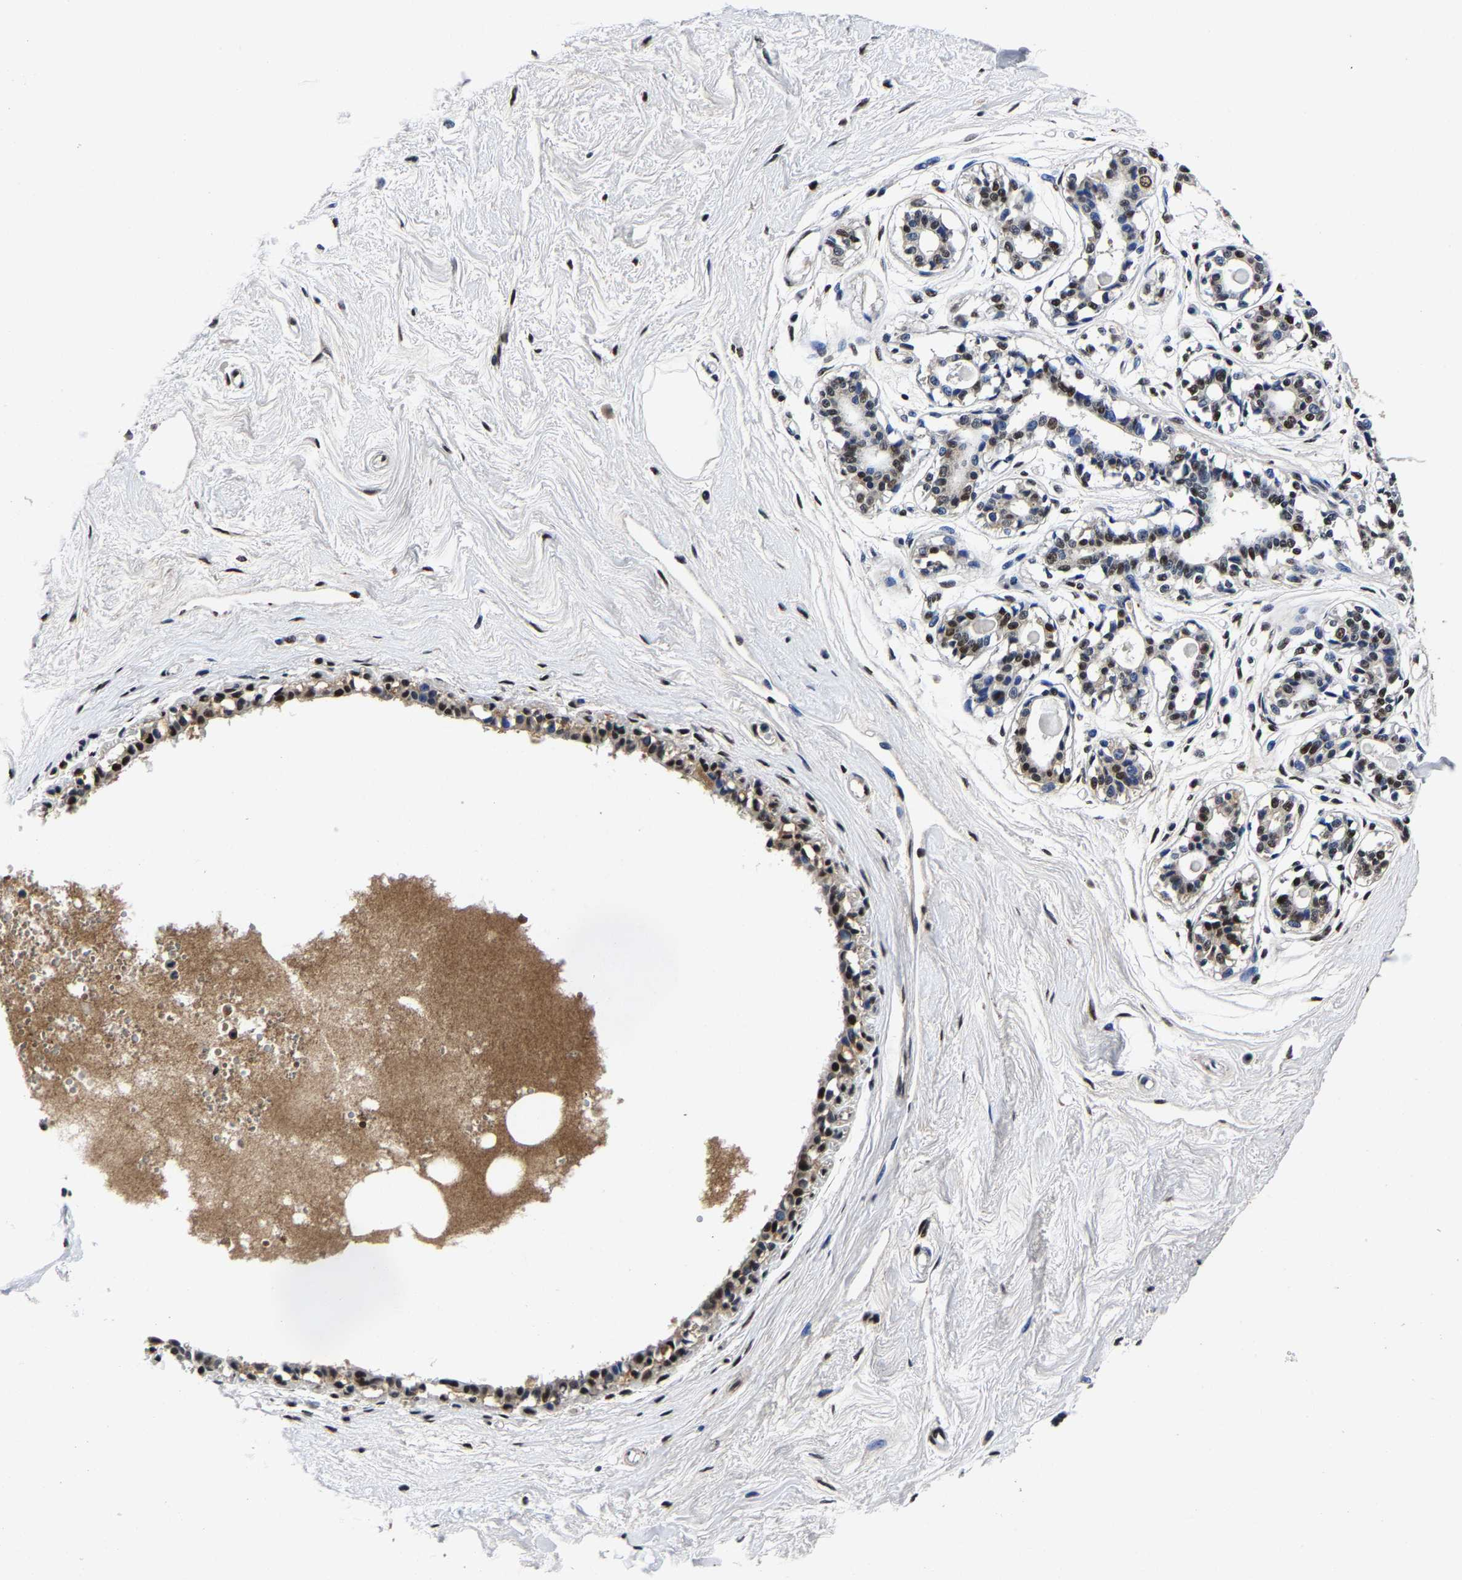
{"staining": {"intensity": "negative", "quantity": "none", "location": "none"}, "tissue": "breast", "cell_type": "Adipocytes", "image_type": "normal", "snomed": [{"axis": "morphology", "description": "Normal tissue, NOS"}, {"axis": "topography", "description": "Breast"}], "caption": "This is an immunohistochemistry (IHC) micrograph of unremarkable human breast. There is no positivity in adipocytes.", "gene": "RBM45", "patient": {"sex": "female", "age": 45}}